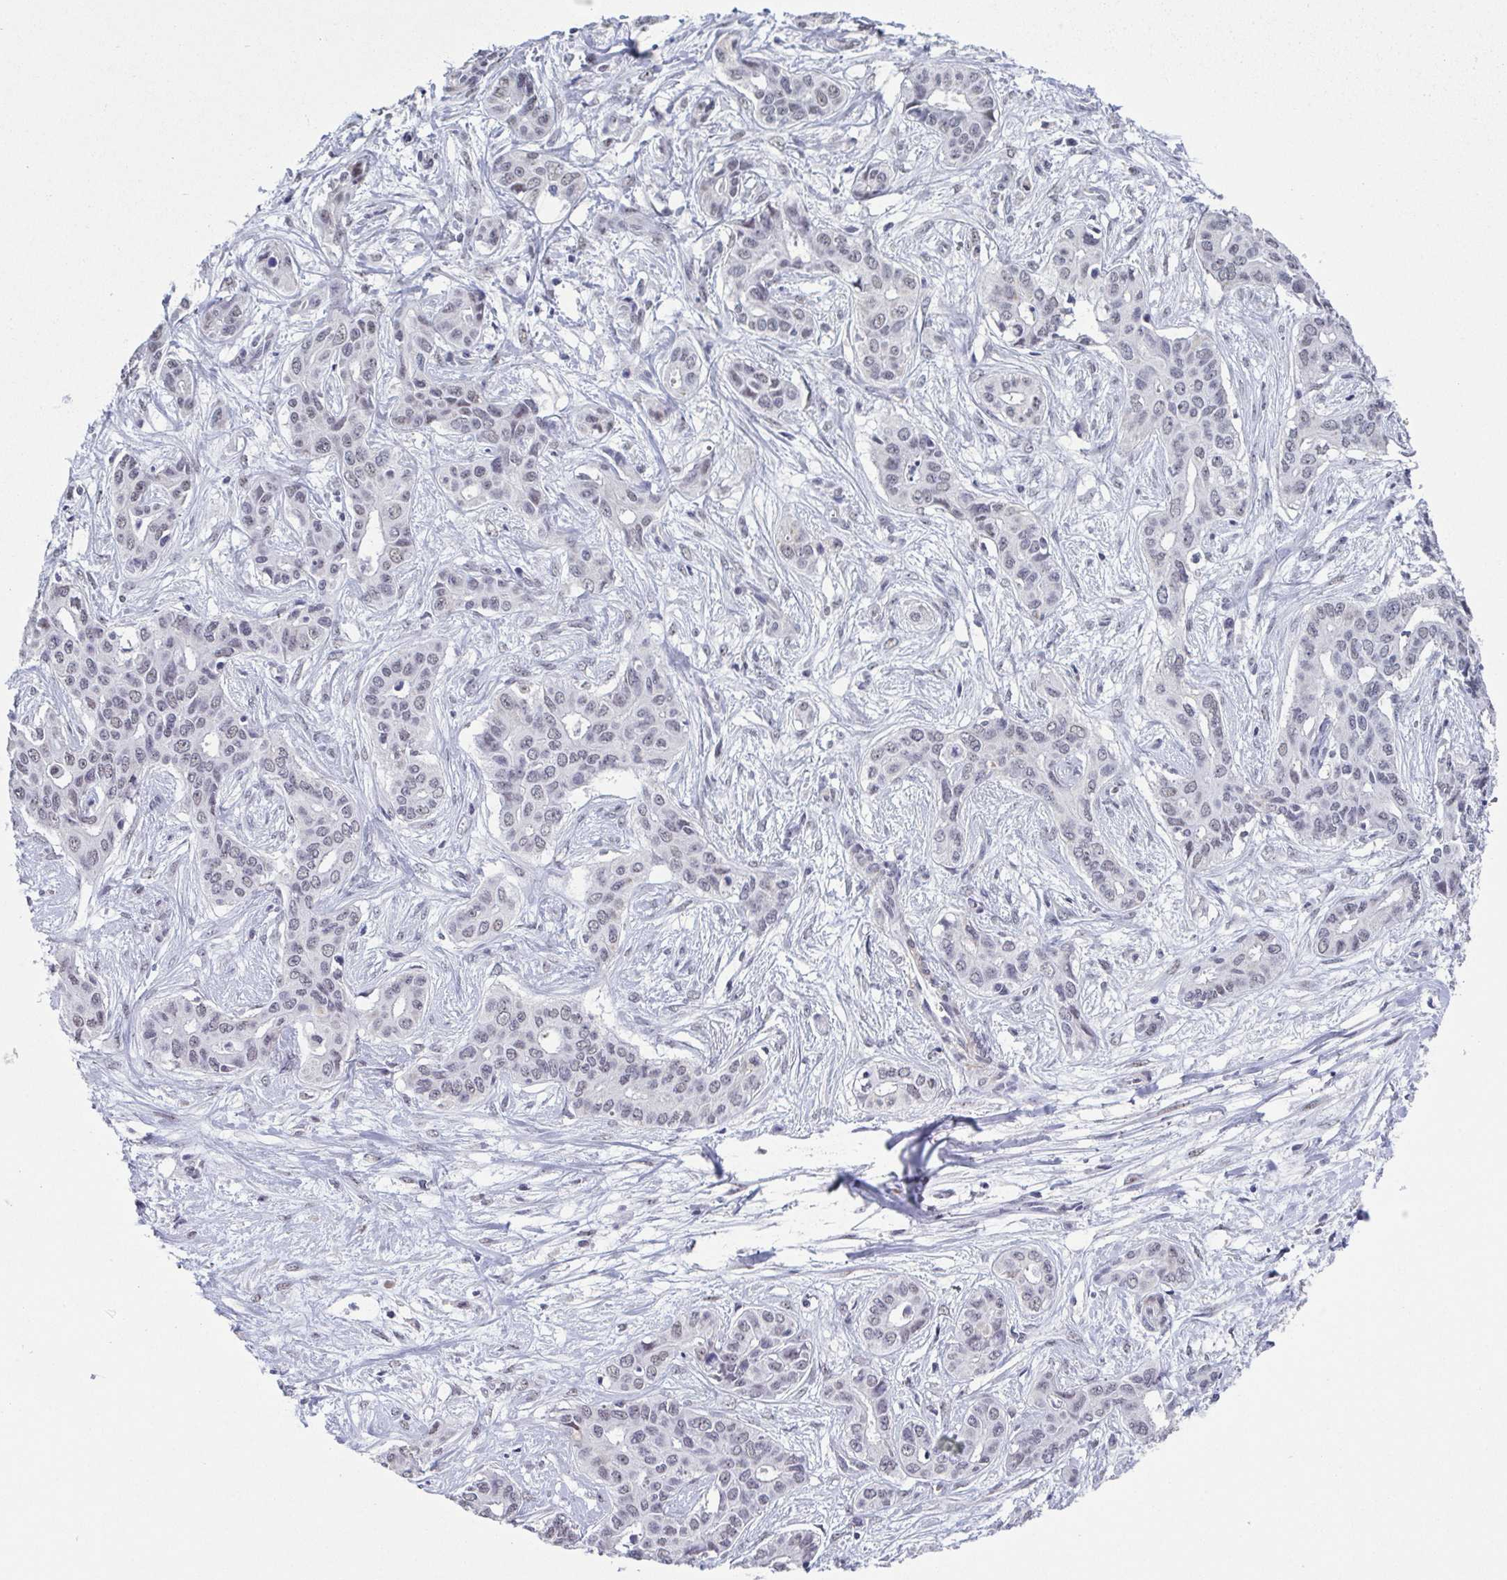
{"staining": {"intensity": "negative", "quantity": "none", "location": "none"}, "tissue": "liver cancer", "cell_type": "Tumor cells", "image_type": "cancer", "snomed": [{"axis": "morphology", "description": "Cholangiocarcinoma"}, {"axis": "topography", "description": "Liver"}], "caption": "A photomicrograph of human liver cancer is negative for staining in tumor cells.", "gene": "TMEM92", "patient": {"sex": "female", "age": 65}}